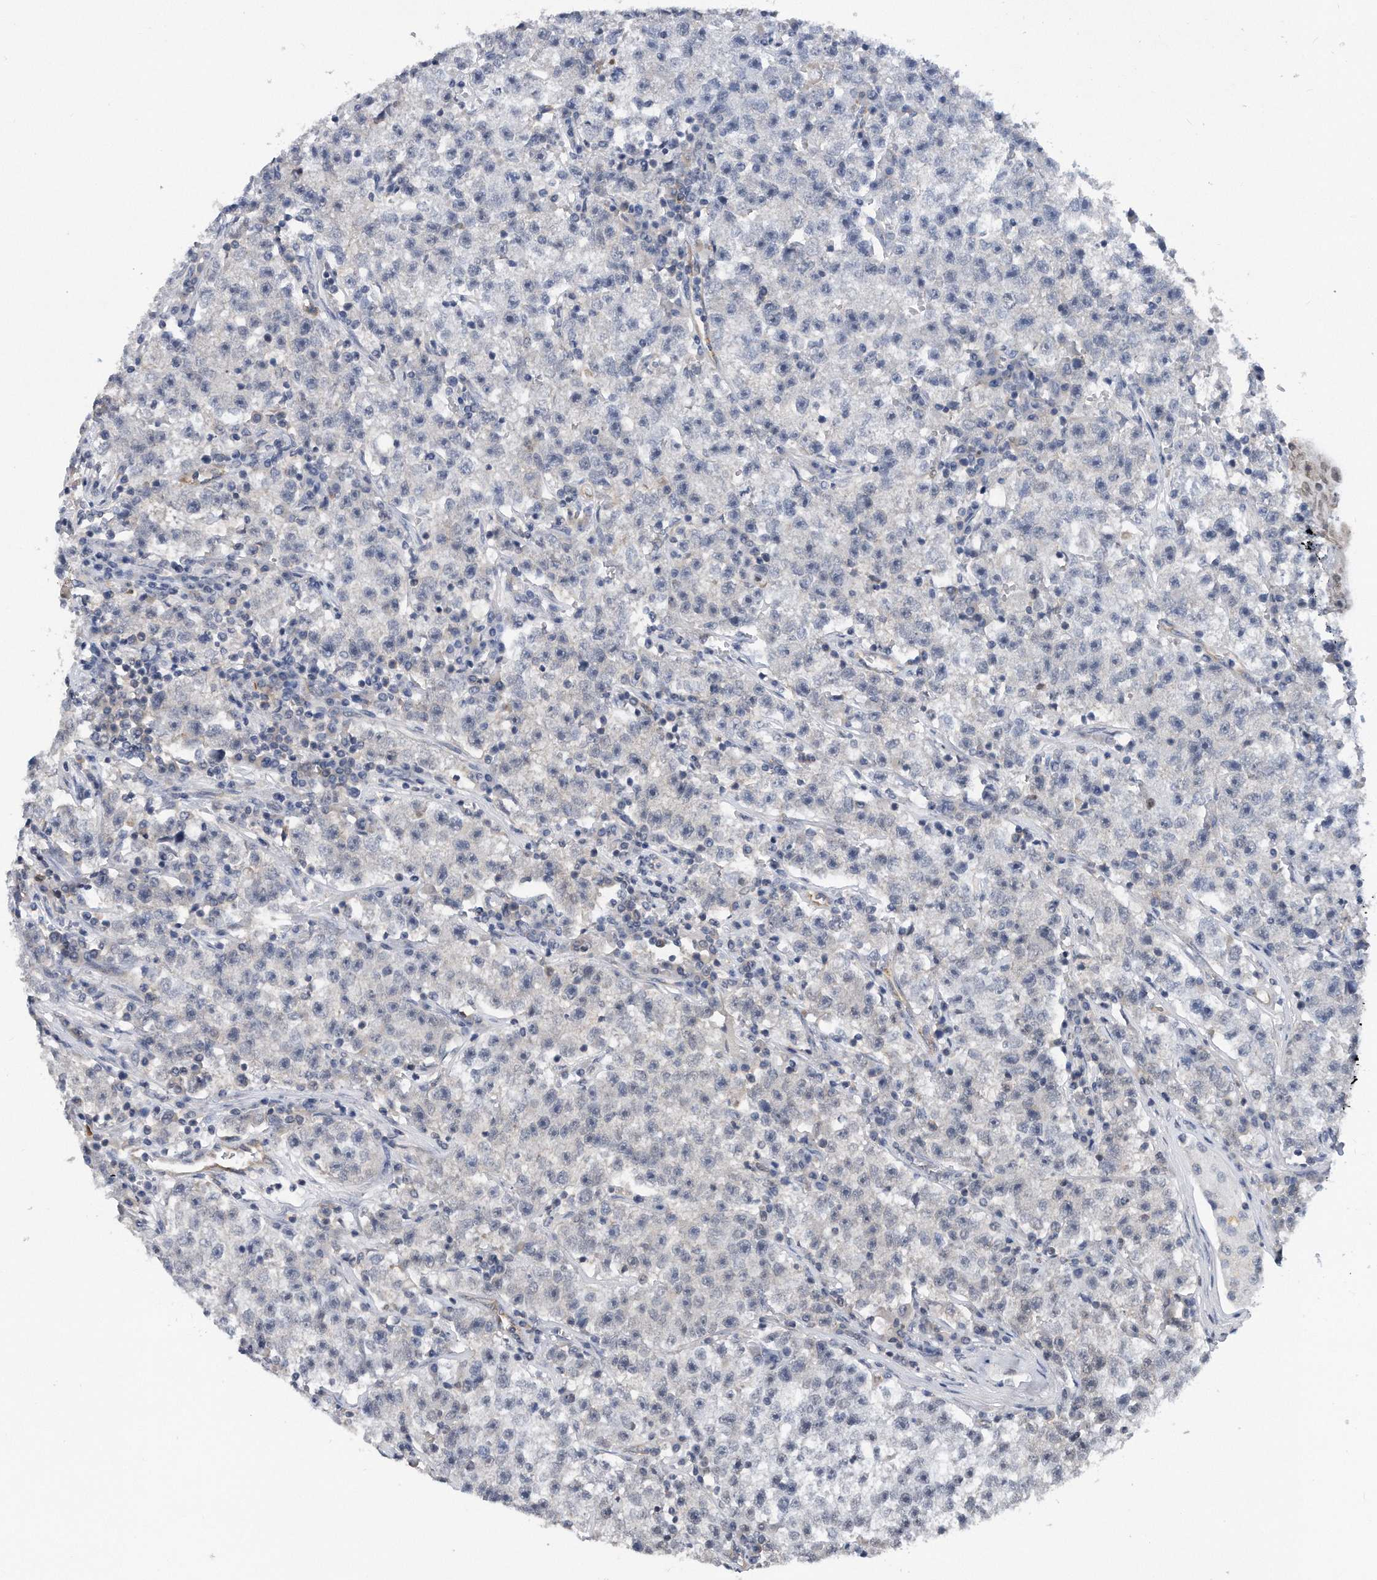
{"staining": {"intensity": "weak", "quantity": "25%-75%", "location": "nuclear"}, "tissue": "testis cancer", "cell_type": "Tumor cells", "image_type": "cancer", "snomed": [{"axis": "morphology", "description": "Seminoma, NOS"}, {"axis": "topography", "description": "Testis"}], "caption": "A micrograph of human testis cancer stained for a protein reveals weak nuclear brown staining in tumor cells.", "gene": "TP53INP1", "patient": {"sex": "male", "age": 22}}